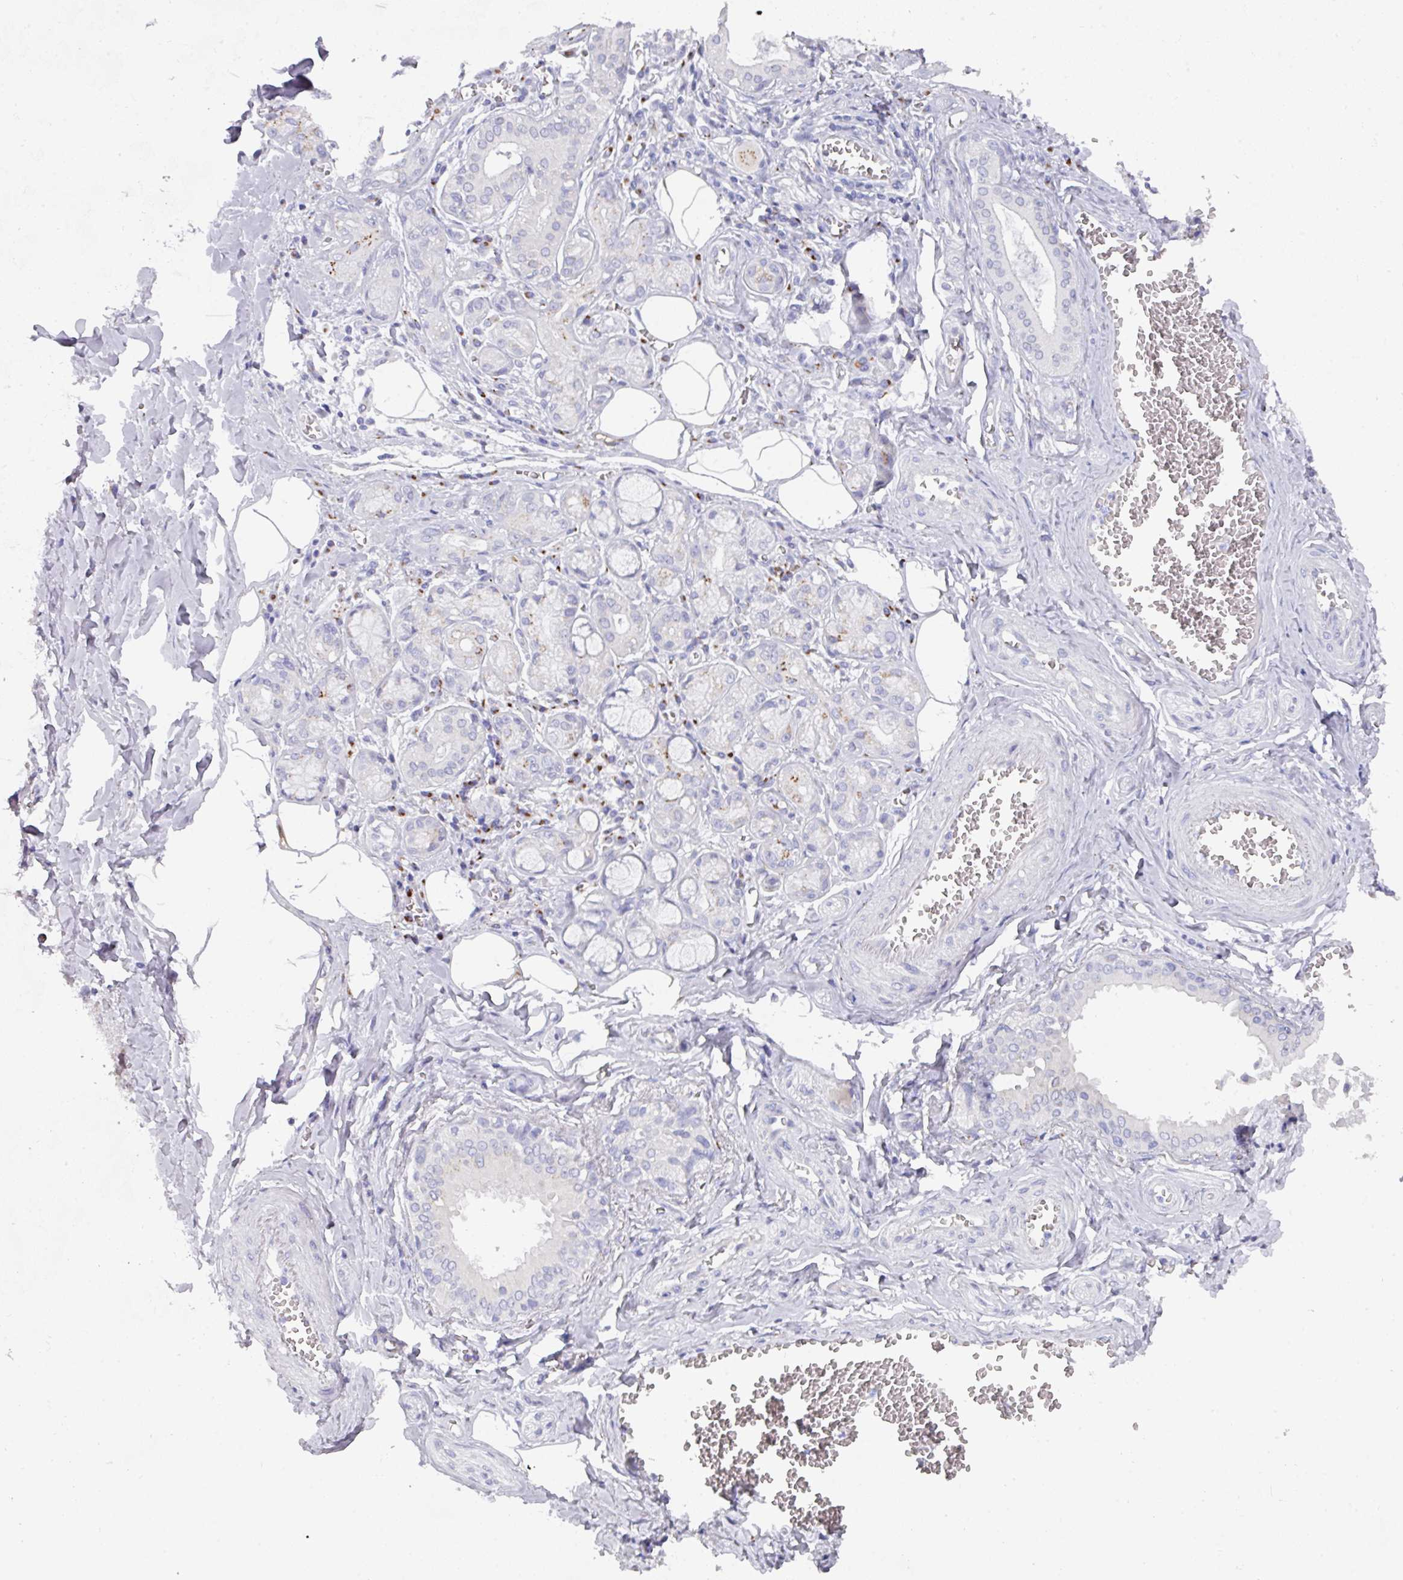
{"staining": {"intensity": "weak", "quantity": "<25%", "location": "cytoplasmic/membranous"}, "tissue": "salivary gland", "cell_type": "Glandular cells", "image_type": "normal", "snomed": [{"axis": "morphology", "description": "Normal tissue, NOS"}, {"axis": "topography", "description": "Salivary gland"}], "caption": "Immunohistochemistry (IHC) histopathology image of normal salivary gland: salivary gland stained with DAB (3,3'-diaminobenzidine) displays no significant protein staining in glandular cells.", "gene": "VKORC1L1", "patient": {"sex": "male", "age": 74}}